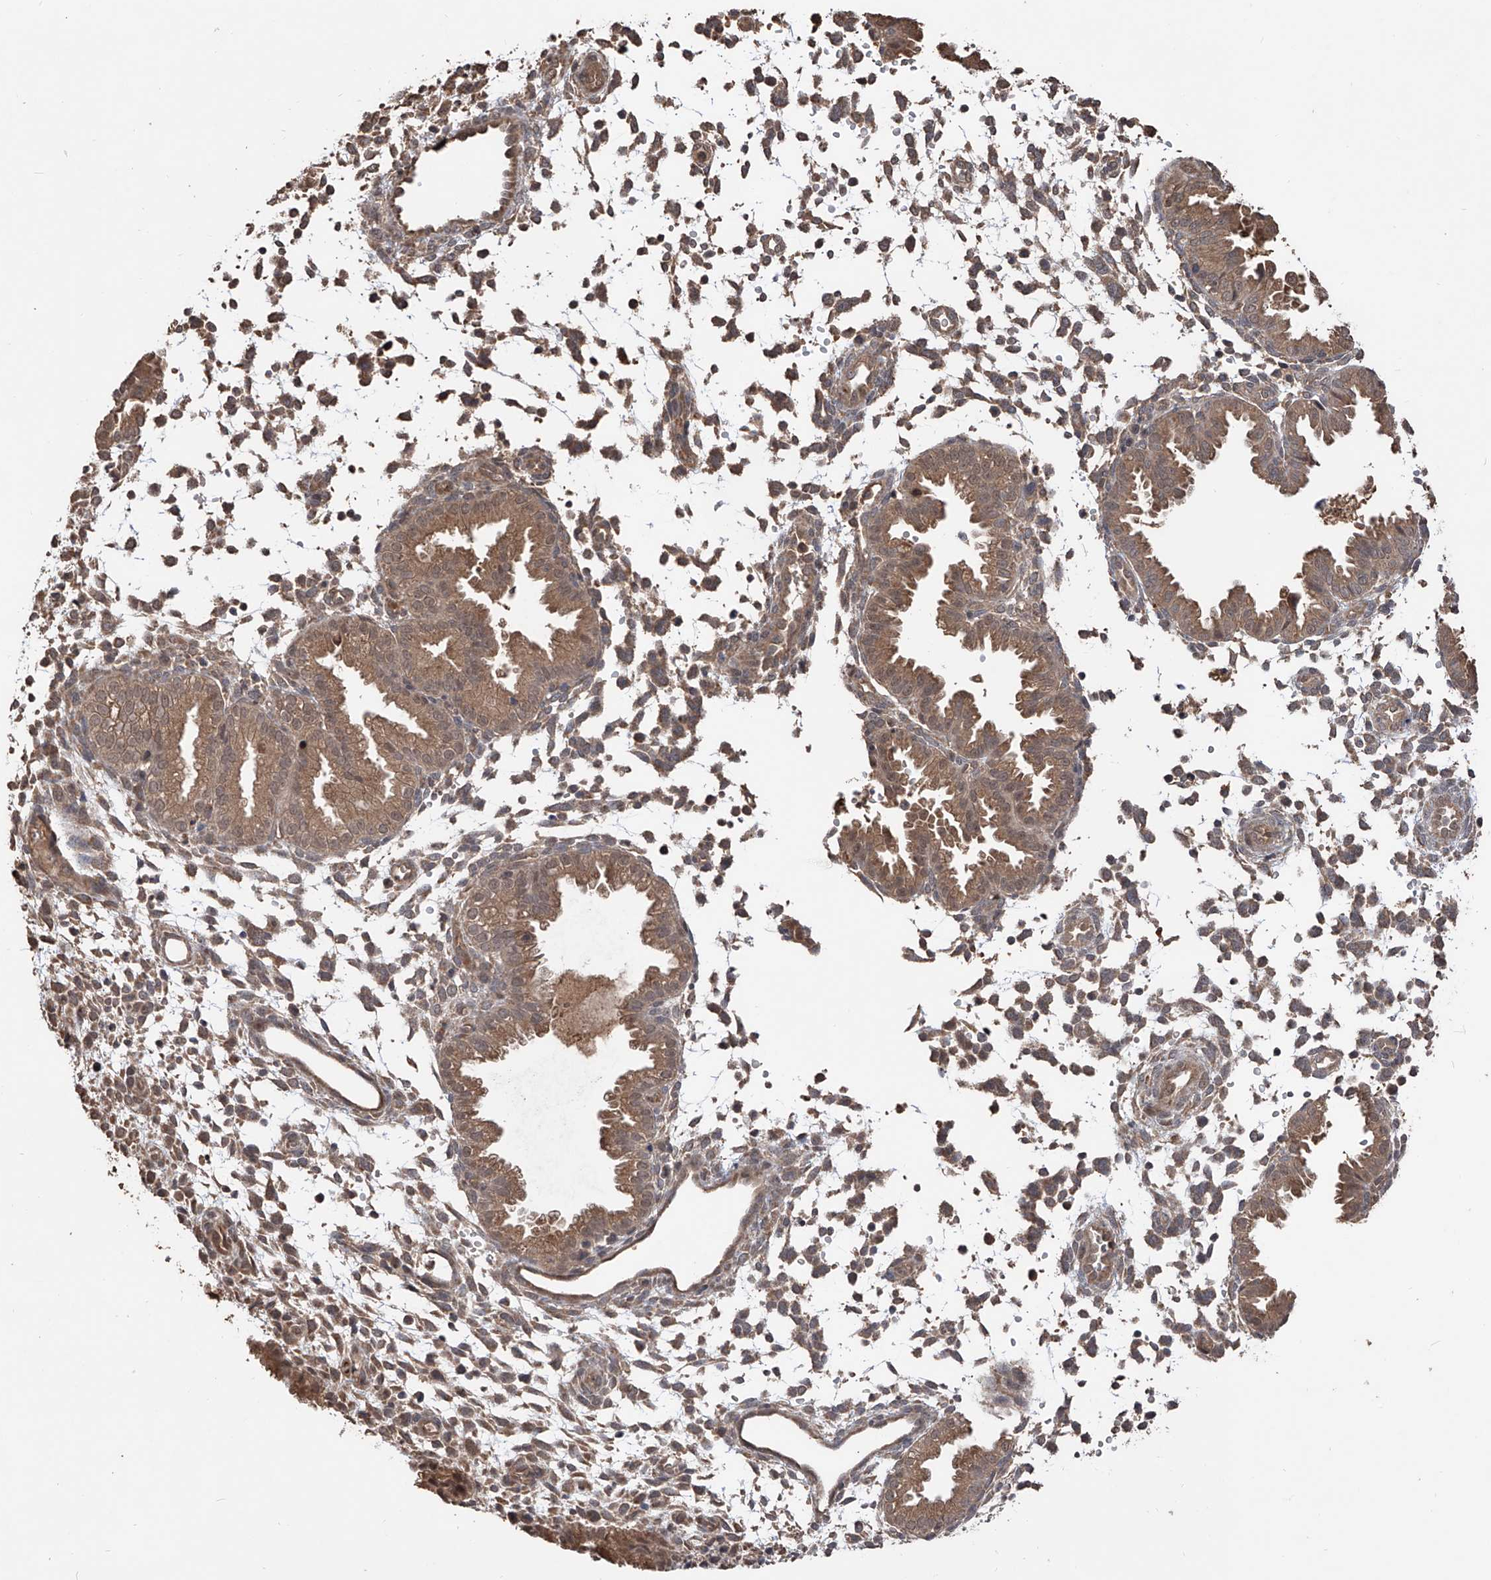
{"staining": {"intensity": "moderate", "quantity": "<25%", "location": "cytoplasmic/membranous,nuclear"}, "tissue": "endometrium", "cell_type": "Cells in endometrial stroma", "image_type": "normal", "snomed": [{"axis": "morphology", "description": "Normal tissue, NOS"}, {"axis": "topography", "description": "Endometrium"}], "caption": "High-power microscopy captured an immunohistochemistry histopathology image of unremarkable endometrium, revealing moderate cytoplasmic/membranous,nuclear staining in about <25% of cells in endometrial stroma. The staining is performed using DAB (3,3'-diaminobenzidine) brown chromogen to label protein expression. The nuclei are counter-stained blue using hematoxylin.", "gene": "FAM135A", "patient": {"sex": "female", "age": 33}}